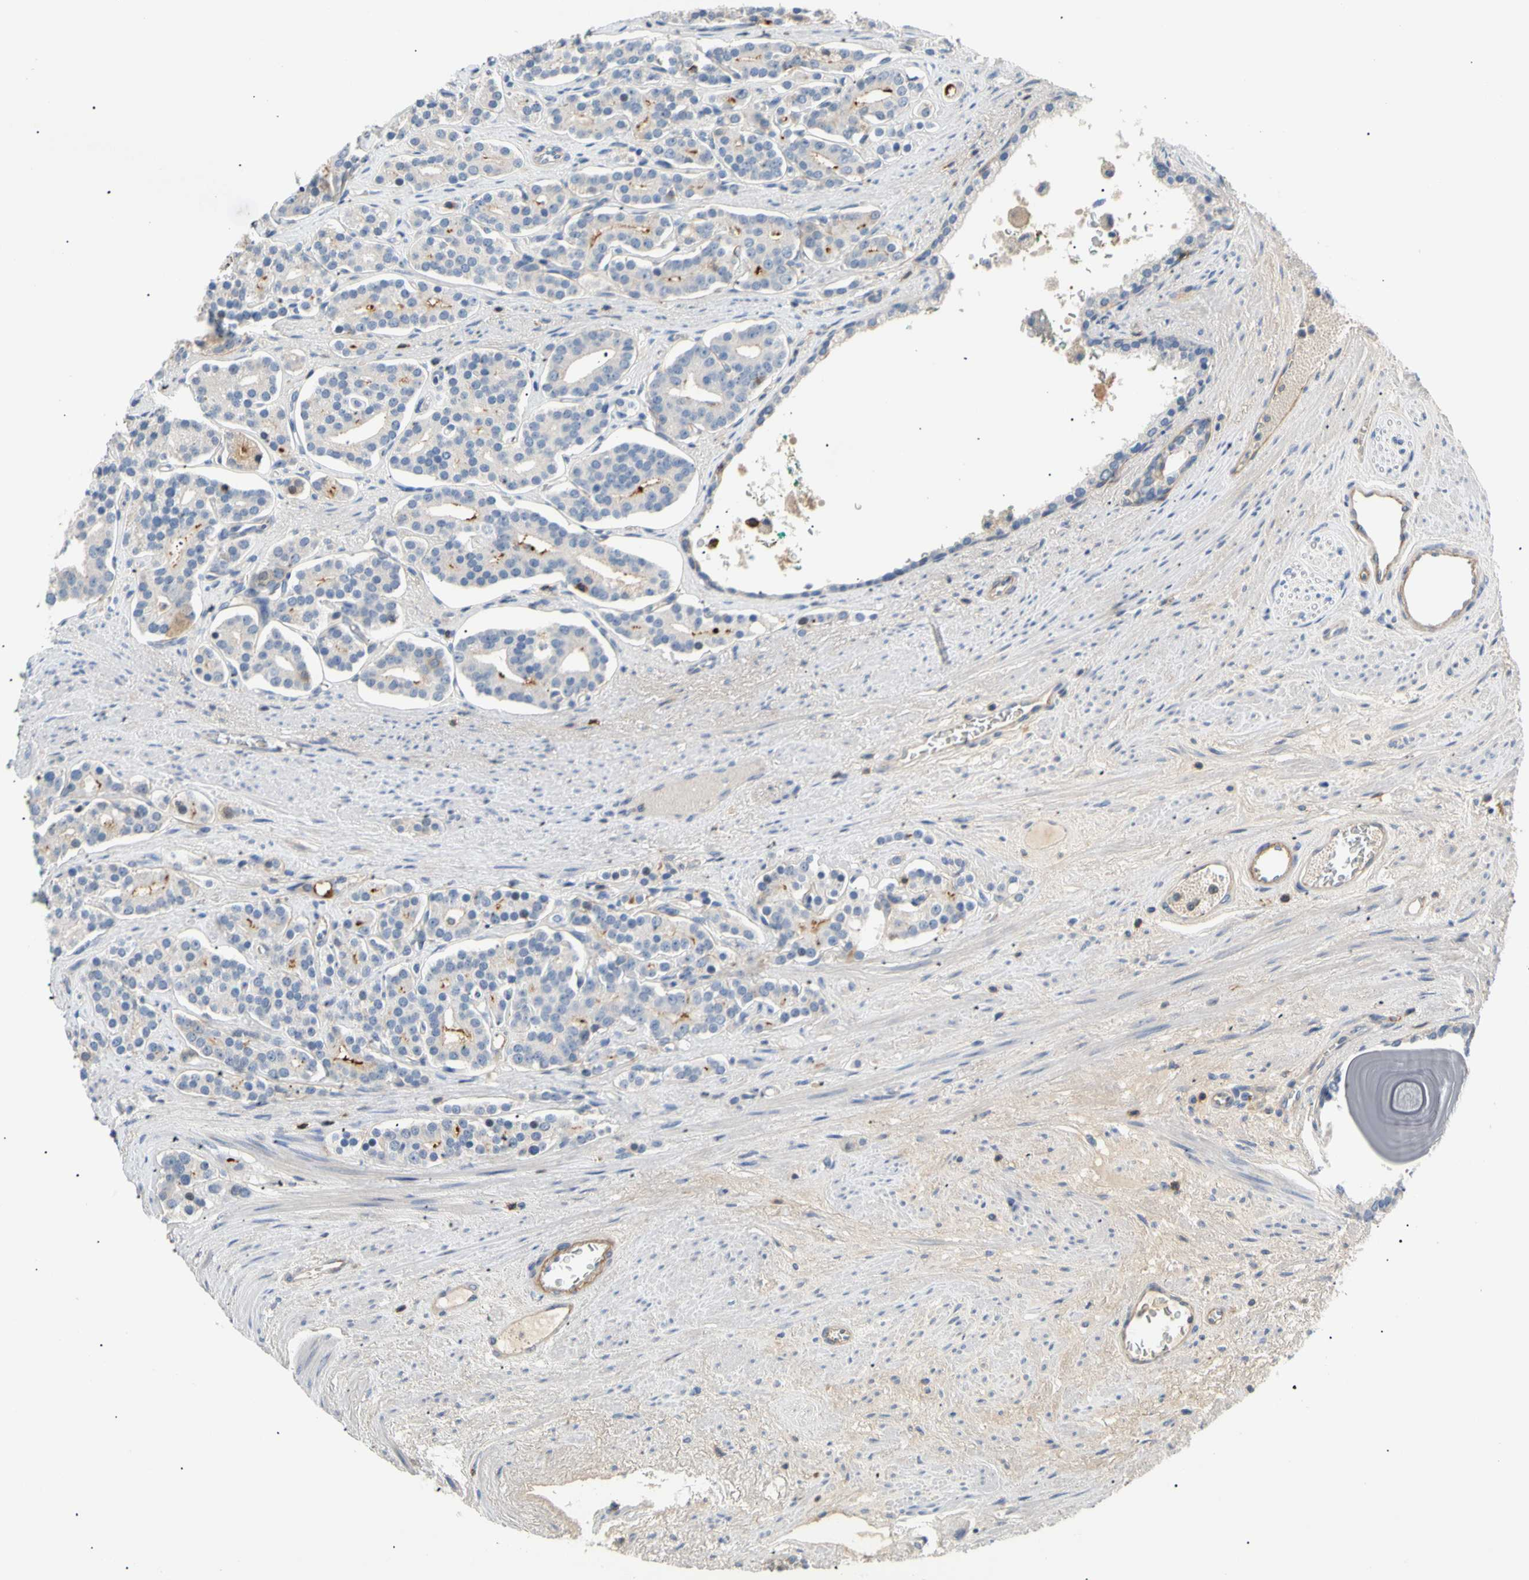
{"staining": {"intensity": "negative", "quantity": "none", "location": "none"}, "tissue": "prostate cancer", "cell_type": "Tumor cells", "image_type": "cancer", "snomed": [{"axis": "morphology", "description": "Adenocarcinoma, Low grade"}, {"axis": "topography", "description": "Prostate"}], "caption": "Immunohistochemical staining of human low-grade adenocarcinoma (prostate) exhibits no significant expression in tumor cells. (DAB (3,3'-diaminobenzidine) immunohistochemistry, high magnification).", "gene": "TNFRSF18", "patient": {"sex": "male", "age": 63}}